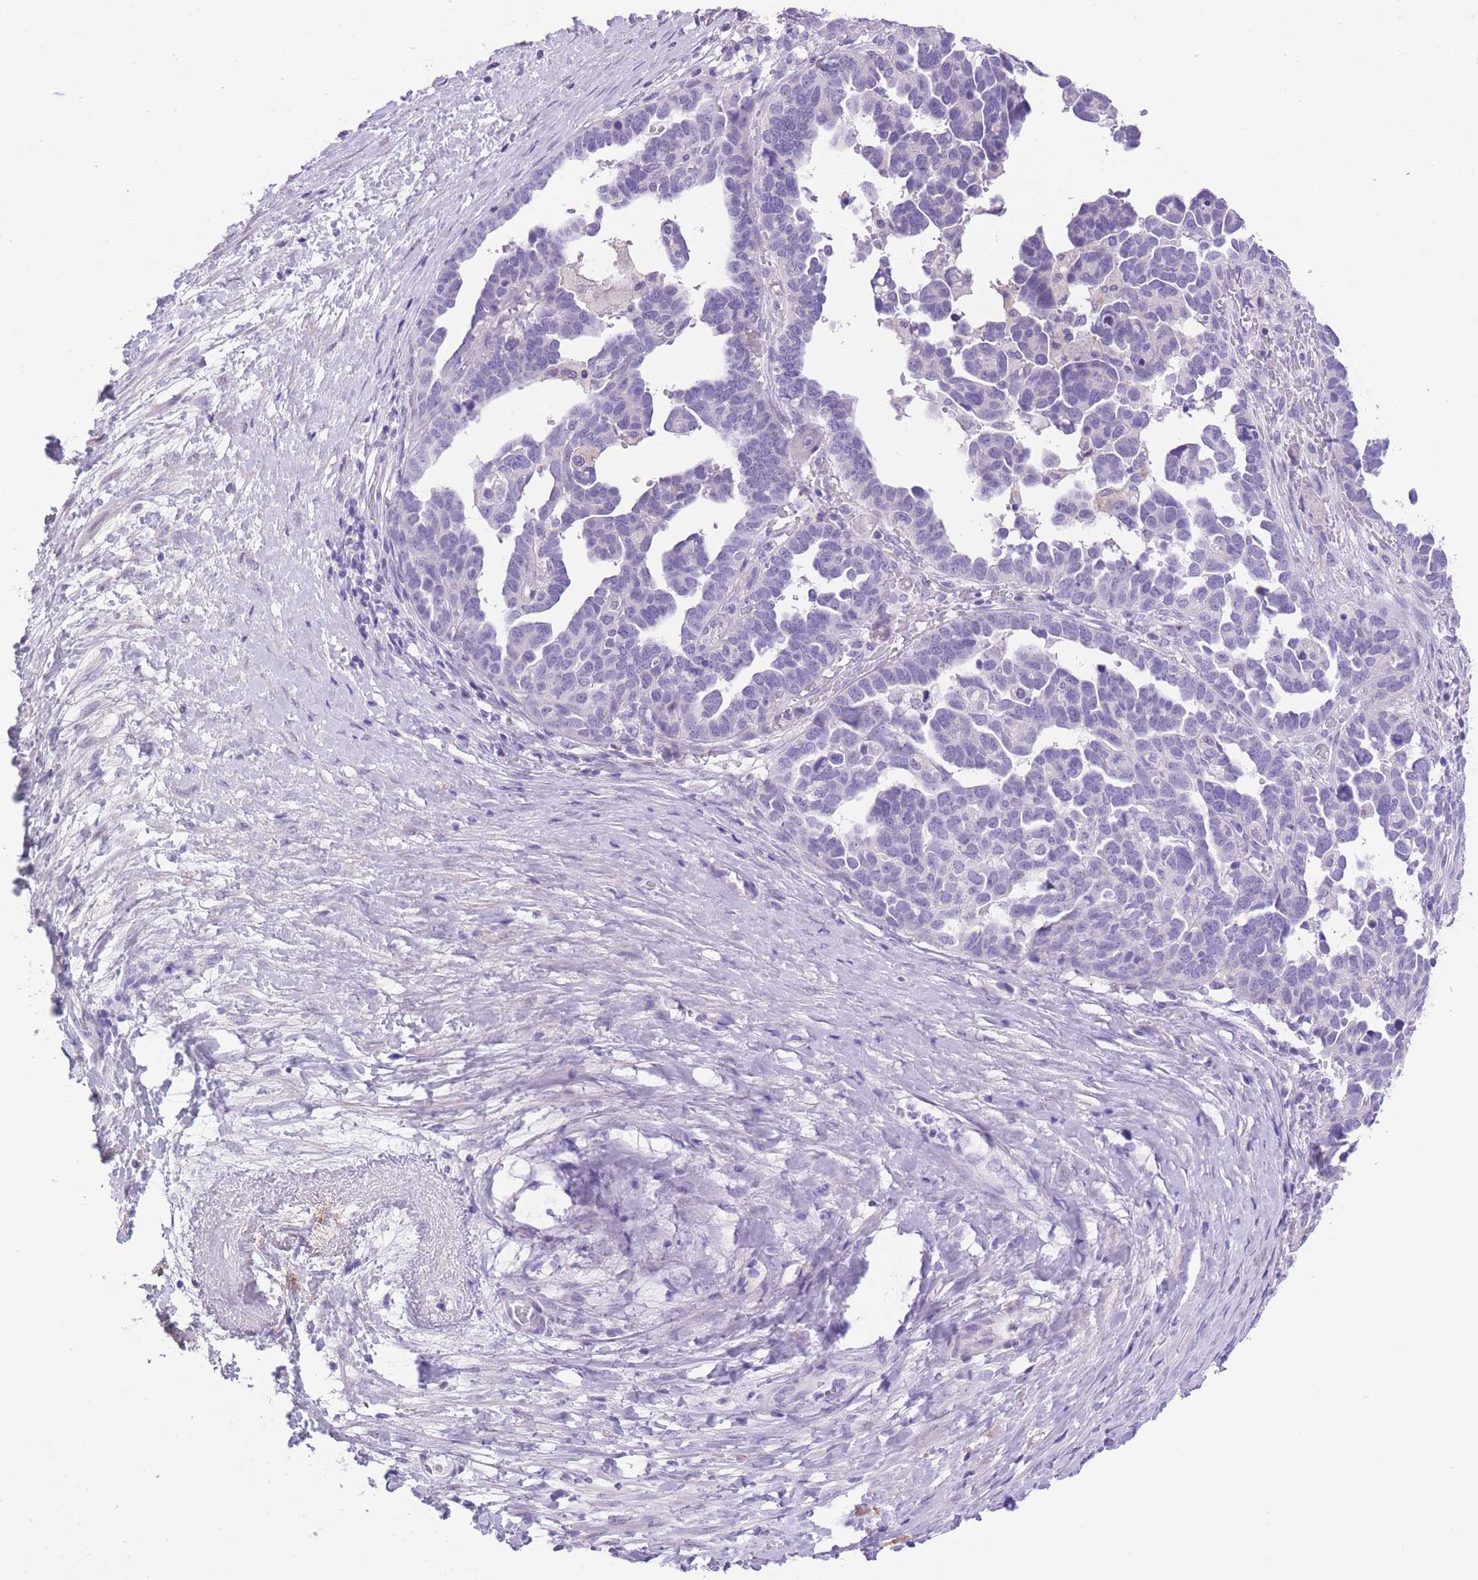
{"staining": {"intensity": "negative", "quantity": "none", "location": "none"}, "tissue": "ovarian cancer", "cell_type": "Tumor cells", "image_type": "cancer", "snomed": [{"axis": "morphology", "description": "Cystadenocarcinoma, serous, NOS"}, {"axis": "topography", "description": "Ovary"}], "caption": "Immunohistochemistry histopathology image of human ovarian cancer (serous cystadenocarcinoma) stained for a protein (brown), which exhibits no positivity in tumor cells.", "gene": "RAI2", "patient": {"sex": "female", "age": 54}}